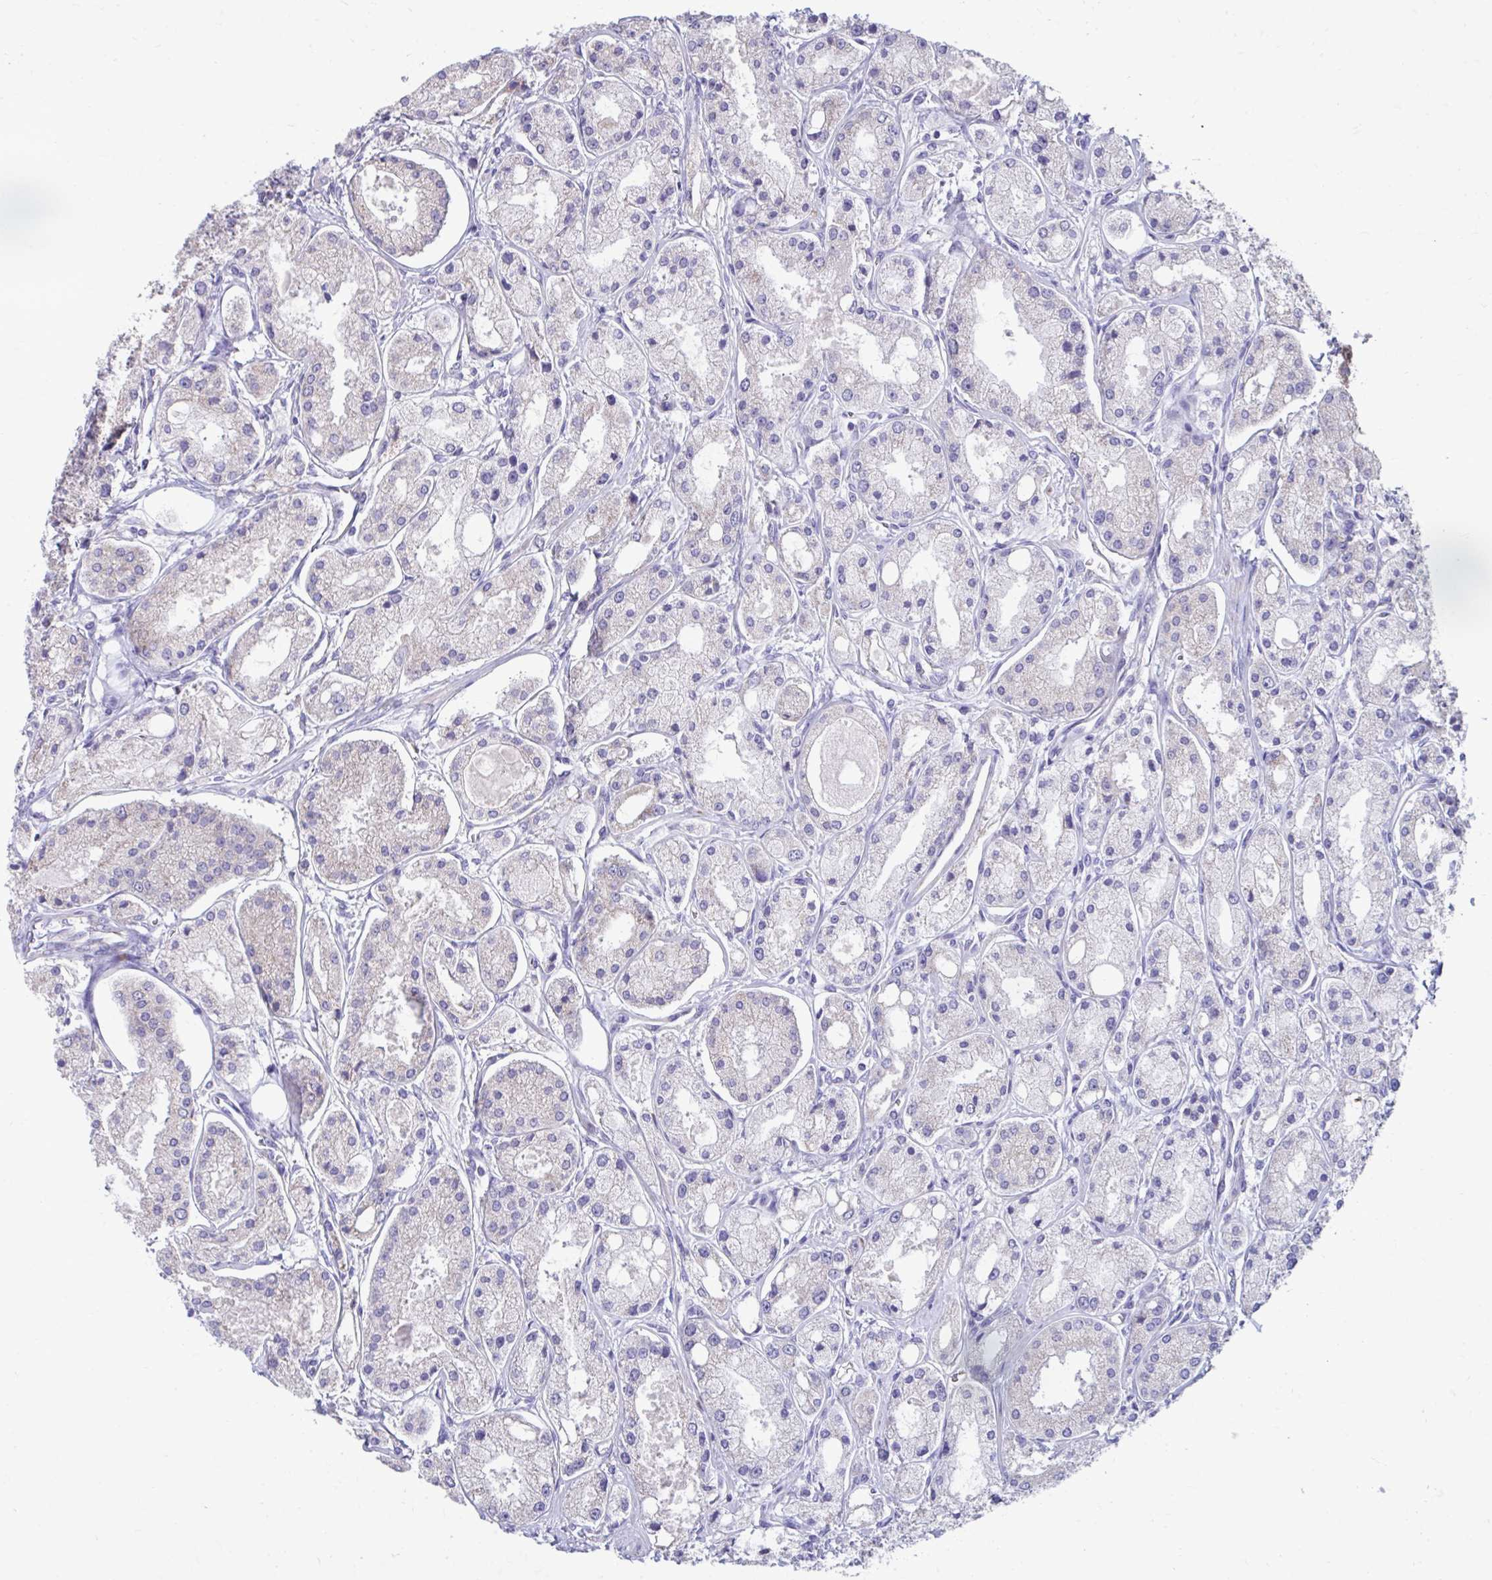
{"staining": {"intensity": "negative", "quantity": "none", "location": "none"}, "tissue": "prostate cancer", "cell_type": "Tumor cells", "image_type": "cancer", "snomed": [{"axis": "morphology", "description": "Adenocarcinoma, High grade"}, {"axis": "topography", "description": "Prostate"}], "caption": "Prostate cancer (adenocarcinoma (high-grade)) was stained to show a protein in brown. There is no significant staining in tumor cells. (DAB (3,3'-diaminobenzidine) immunohistochemistry, high magnification).", "gene": "LINGO4", "patient": {"sex": "male", "age": 66}}